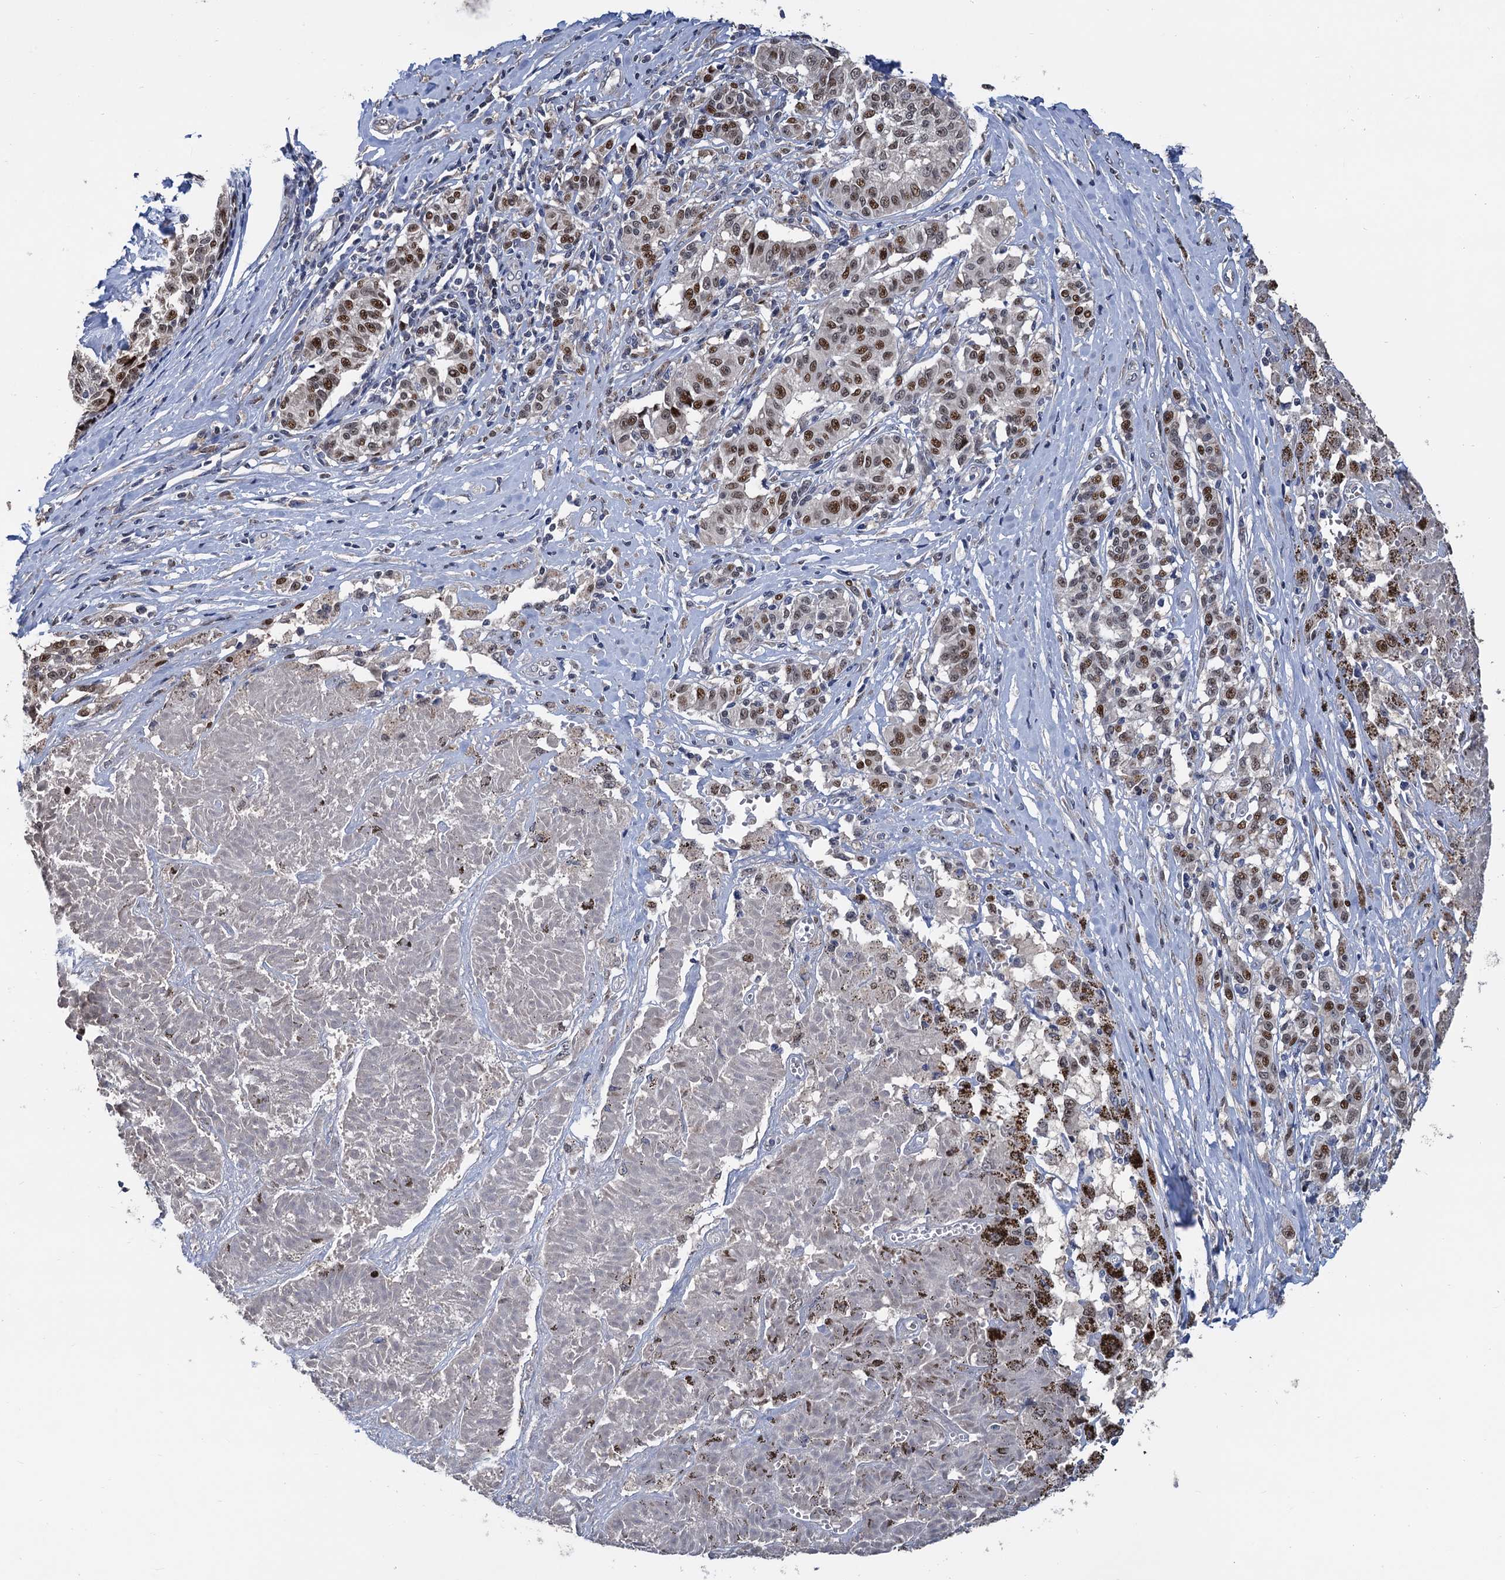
{"staining": {"intensity": "moderate", "quantity": ">75%", "location": "nuclear"}, "tissue": "melanoma", "cell_type": "Tumor cells", "image_type": "cancer", "snomed": [{"axis": "morphology", "description": "Malignant melanoma, NOS"}, {"axis": "topography", "description": "Skin"}], "caption": "This image exhibits melanoma stained with immunohistochemistry (IHC) to label a protein in brown. The nuclear of tumor cells show moderate positivity for the protein. Nuclei are counter-stained blue.", "gene": "TSEN34", "patient": {"sex": "female", "age": 72}}